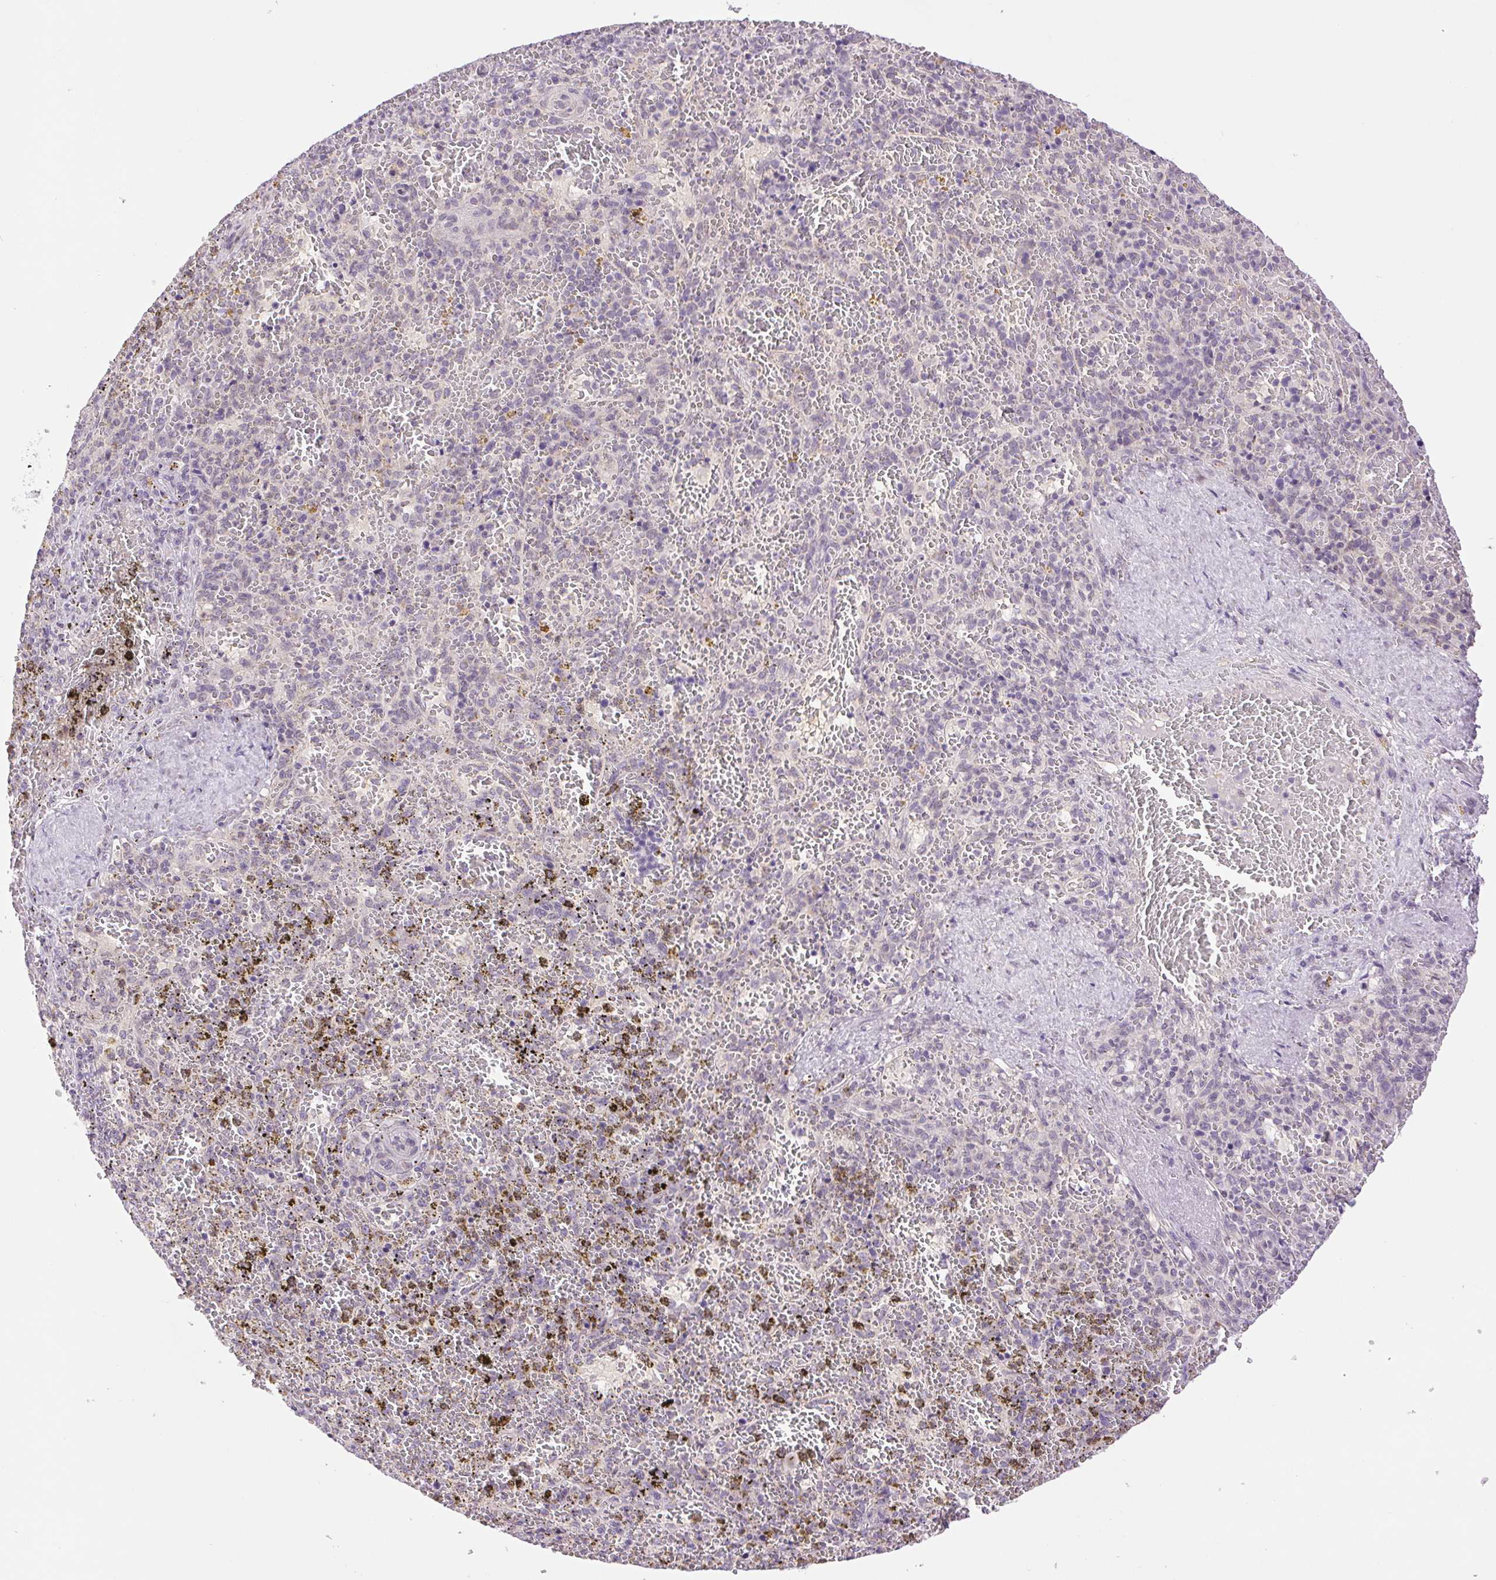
{"staining": {"intensity": "negative", "quantity": "none", "location": "none"}, "tissue": "spleen", "cell_type": "Cells in red pulp", "image_type": "normal", "snomed": [{"axis": "morphology", "description": "Normal tissue, NOS"}, {"axis": "topography", "description": "Spleen"}], "caption": "This photomicrograph is of normal spleen stained with immunohistochemistry to label a protein in brown with the nuclei are counter-stained blue. There is no staining in cells in red pulp.", "gene": "SMIM13", "patient": {"sex": "female", "age": 50}}